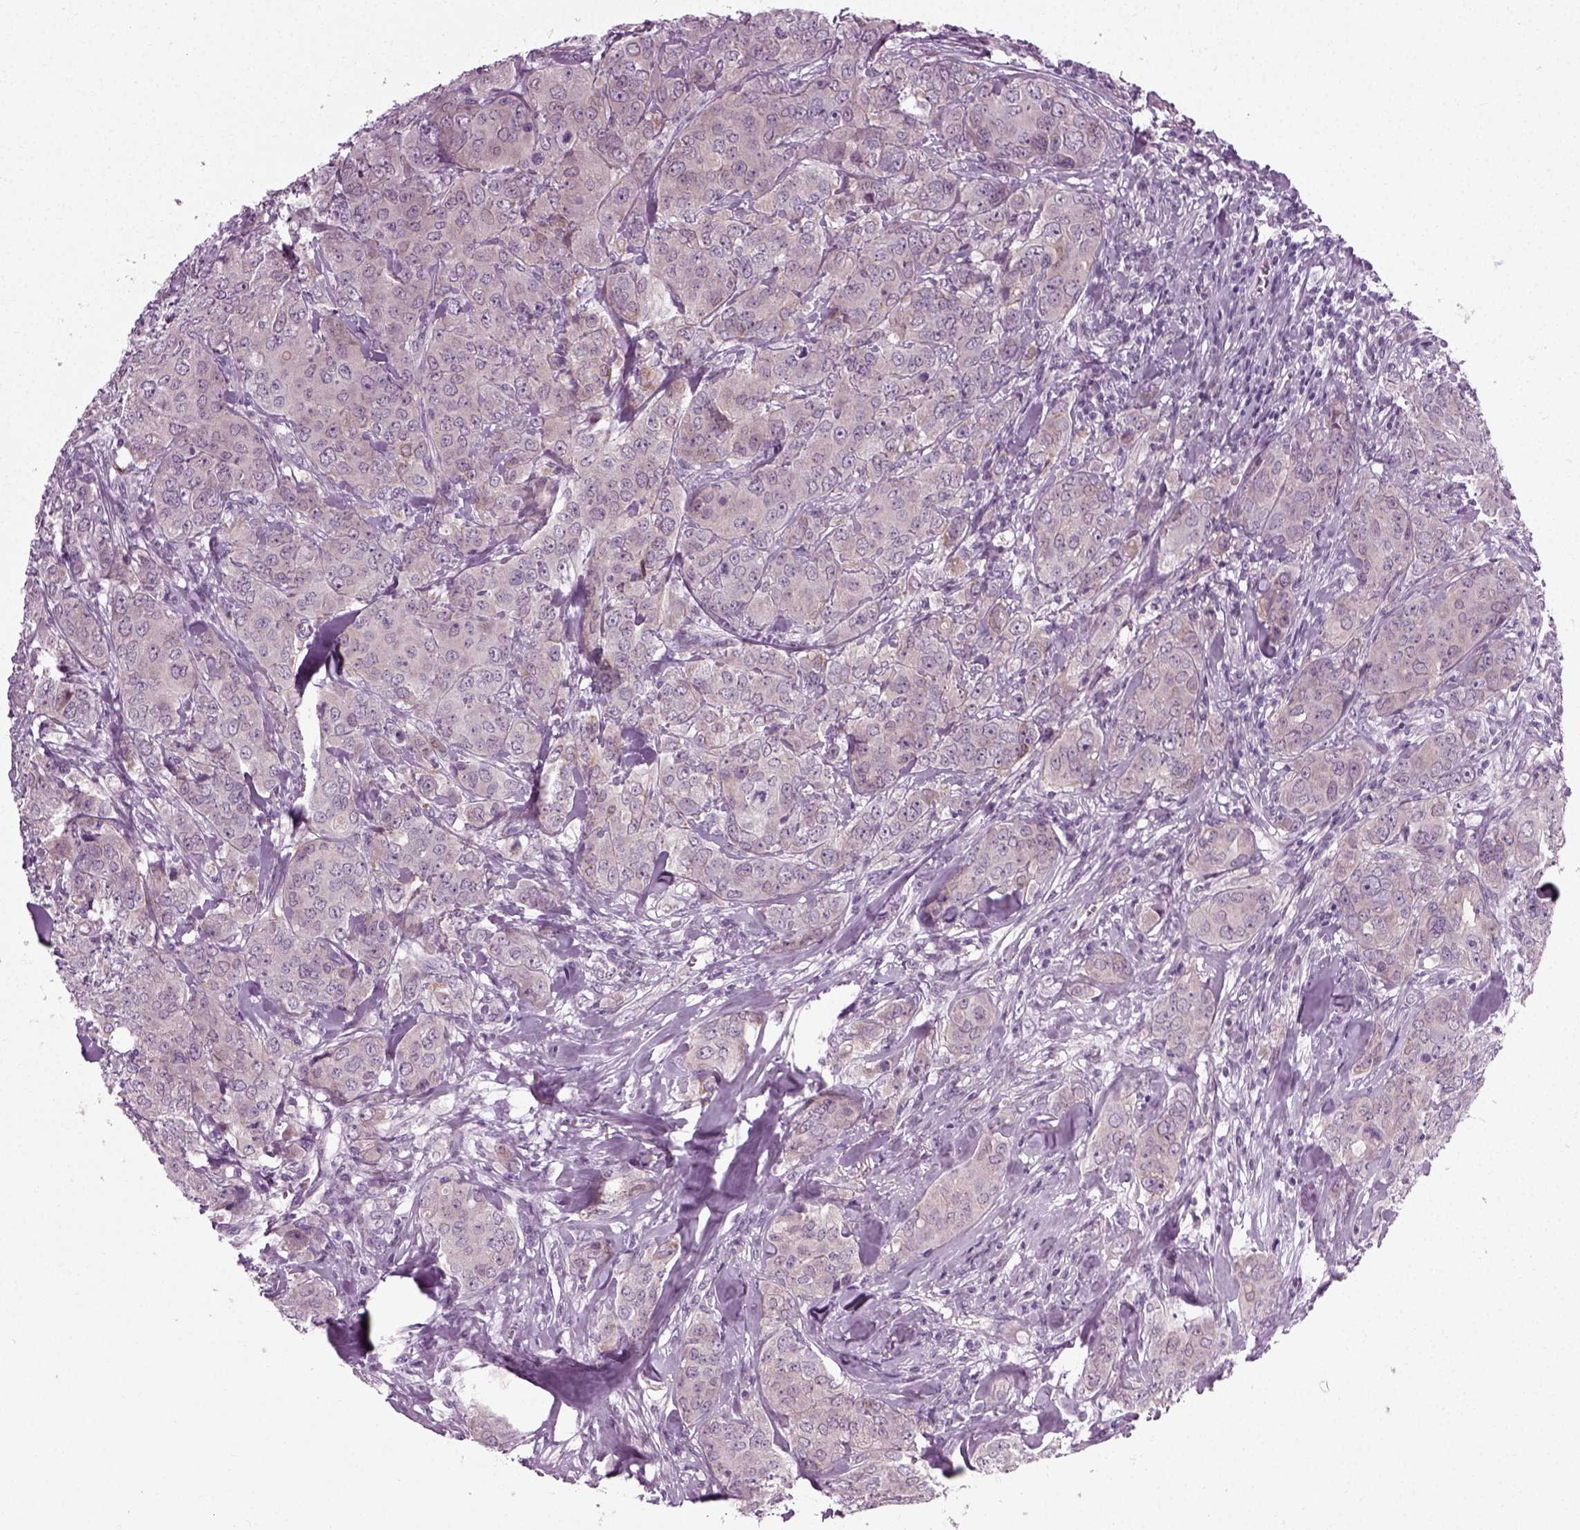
{"staining": {"intensity": "weak", "quantity": "<25%", "location": "cytoplasmic/membranous"}, "tissue": "breast cancer", "cell_type": "Tumor cells", "image_type": "cancer", "snomed": [{"axis": "morphology", "description": "Duct carcinoma"}, {"axis": "topography", "description": "Breast"}], "caption": "An IHC image of breast cancer (intraductal carcinoma) is shown. There is no staining in tumor cells of breast cancer (intraductal carcinoma).", "gene": "SCG5", "patient": {"sex": "female", "age": 43}}